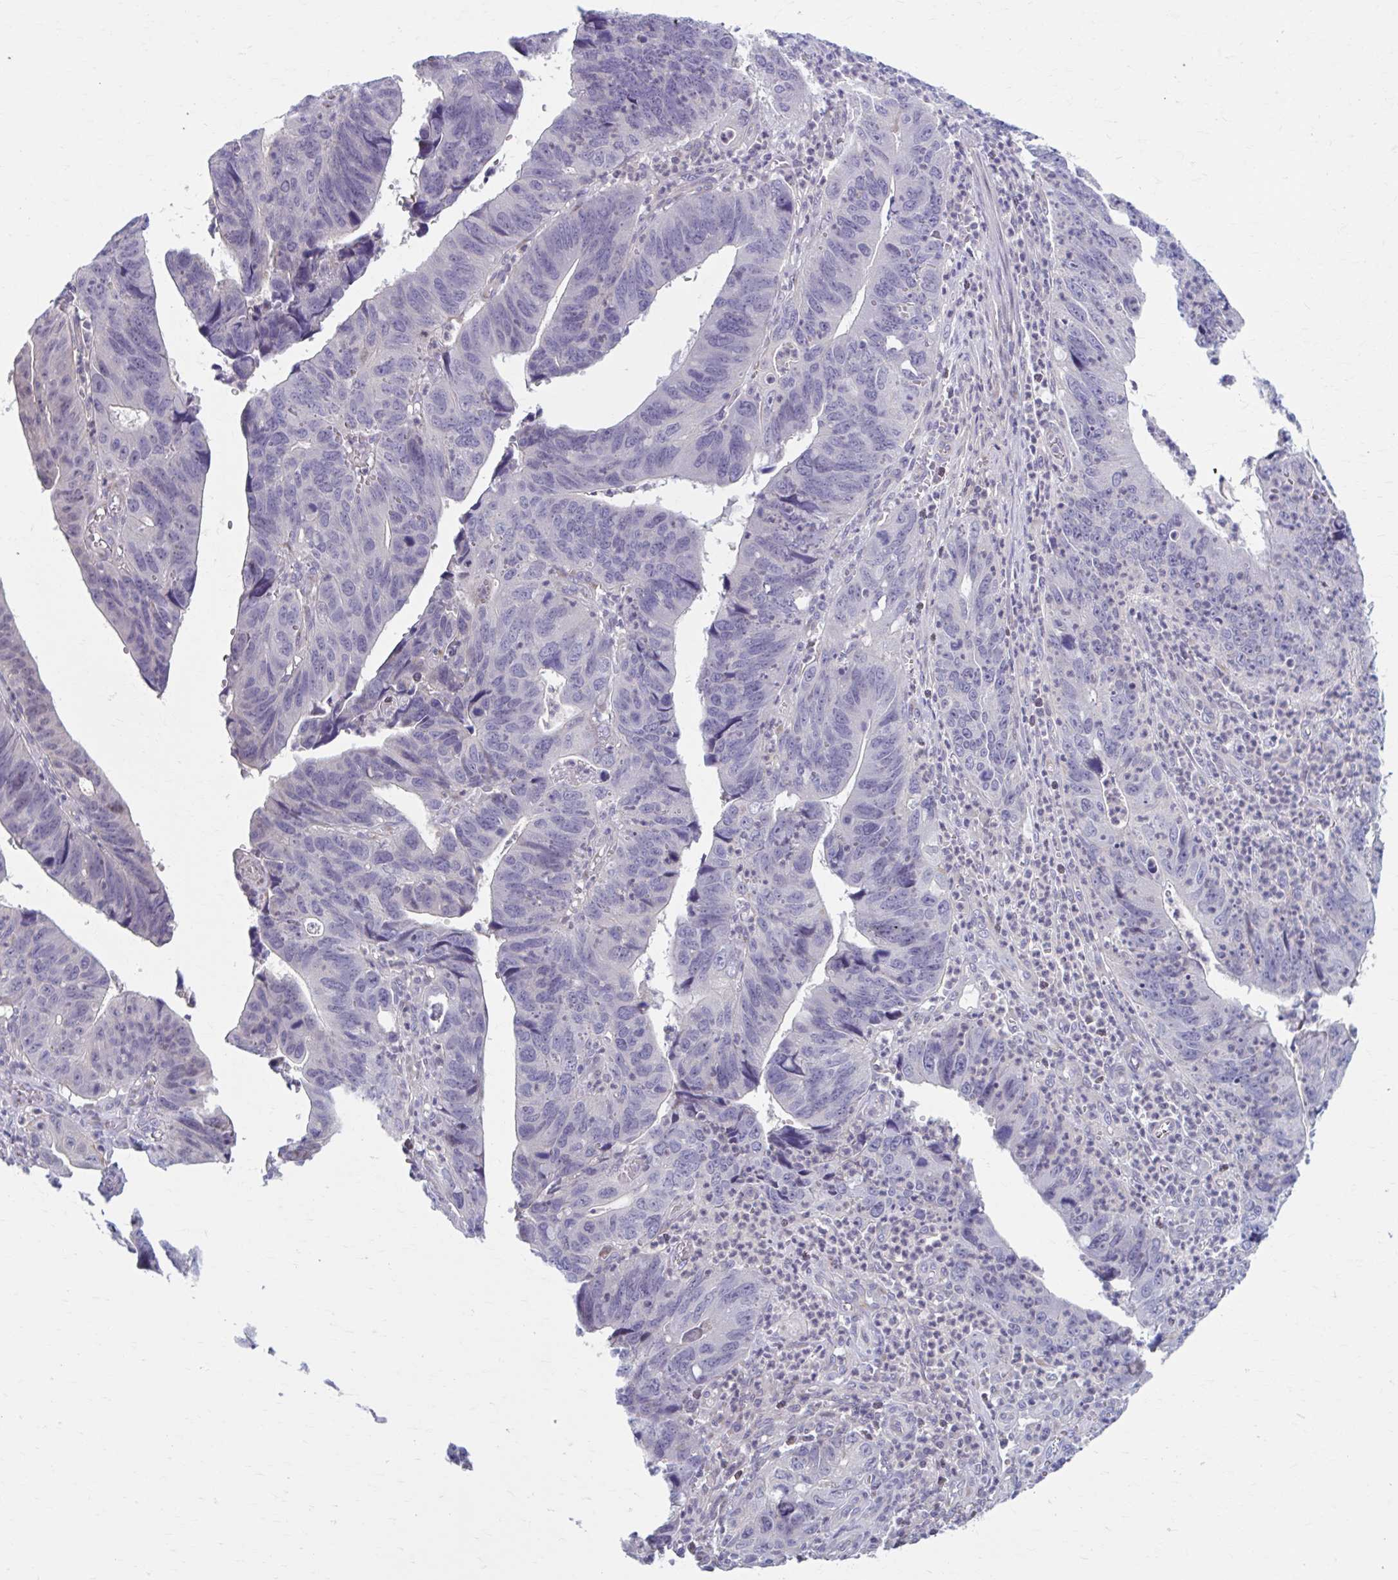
{"staining": {"intensity": "negative", "quantity": "none", "location": "none"}, "tissue": "stomach cancer", "cell_type": "Tumor cells", "image_type": "cancer", "snomed": [{"axis": "morphology", "description": "Adenocarcinoma, NOS"}, {"axis": "topography", "description": "Stomach"}], "caption": "The image shows no significant staining in tumor cells of stomach adenocarcinoma.", "gene": "CHST3", "patient": {"sex": "male", "age": 59}}